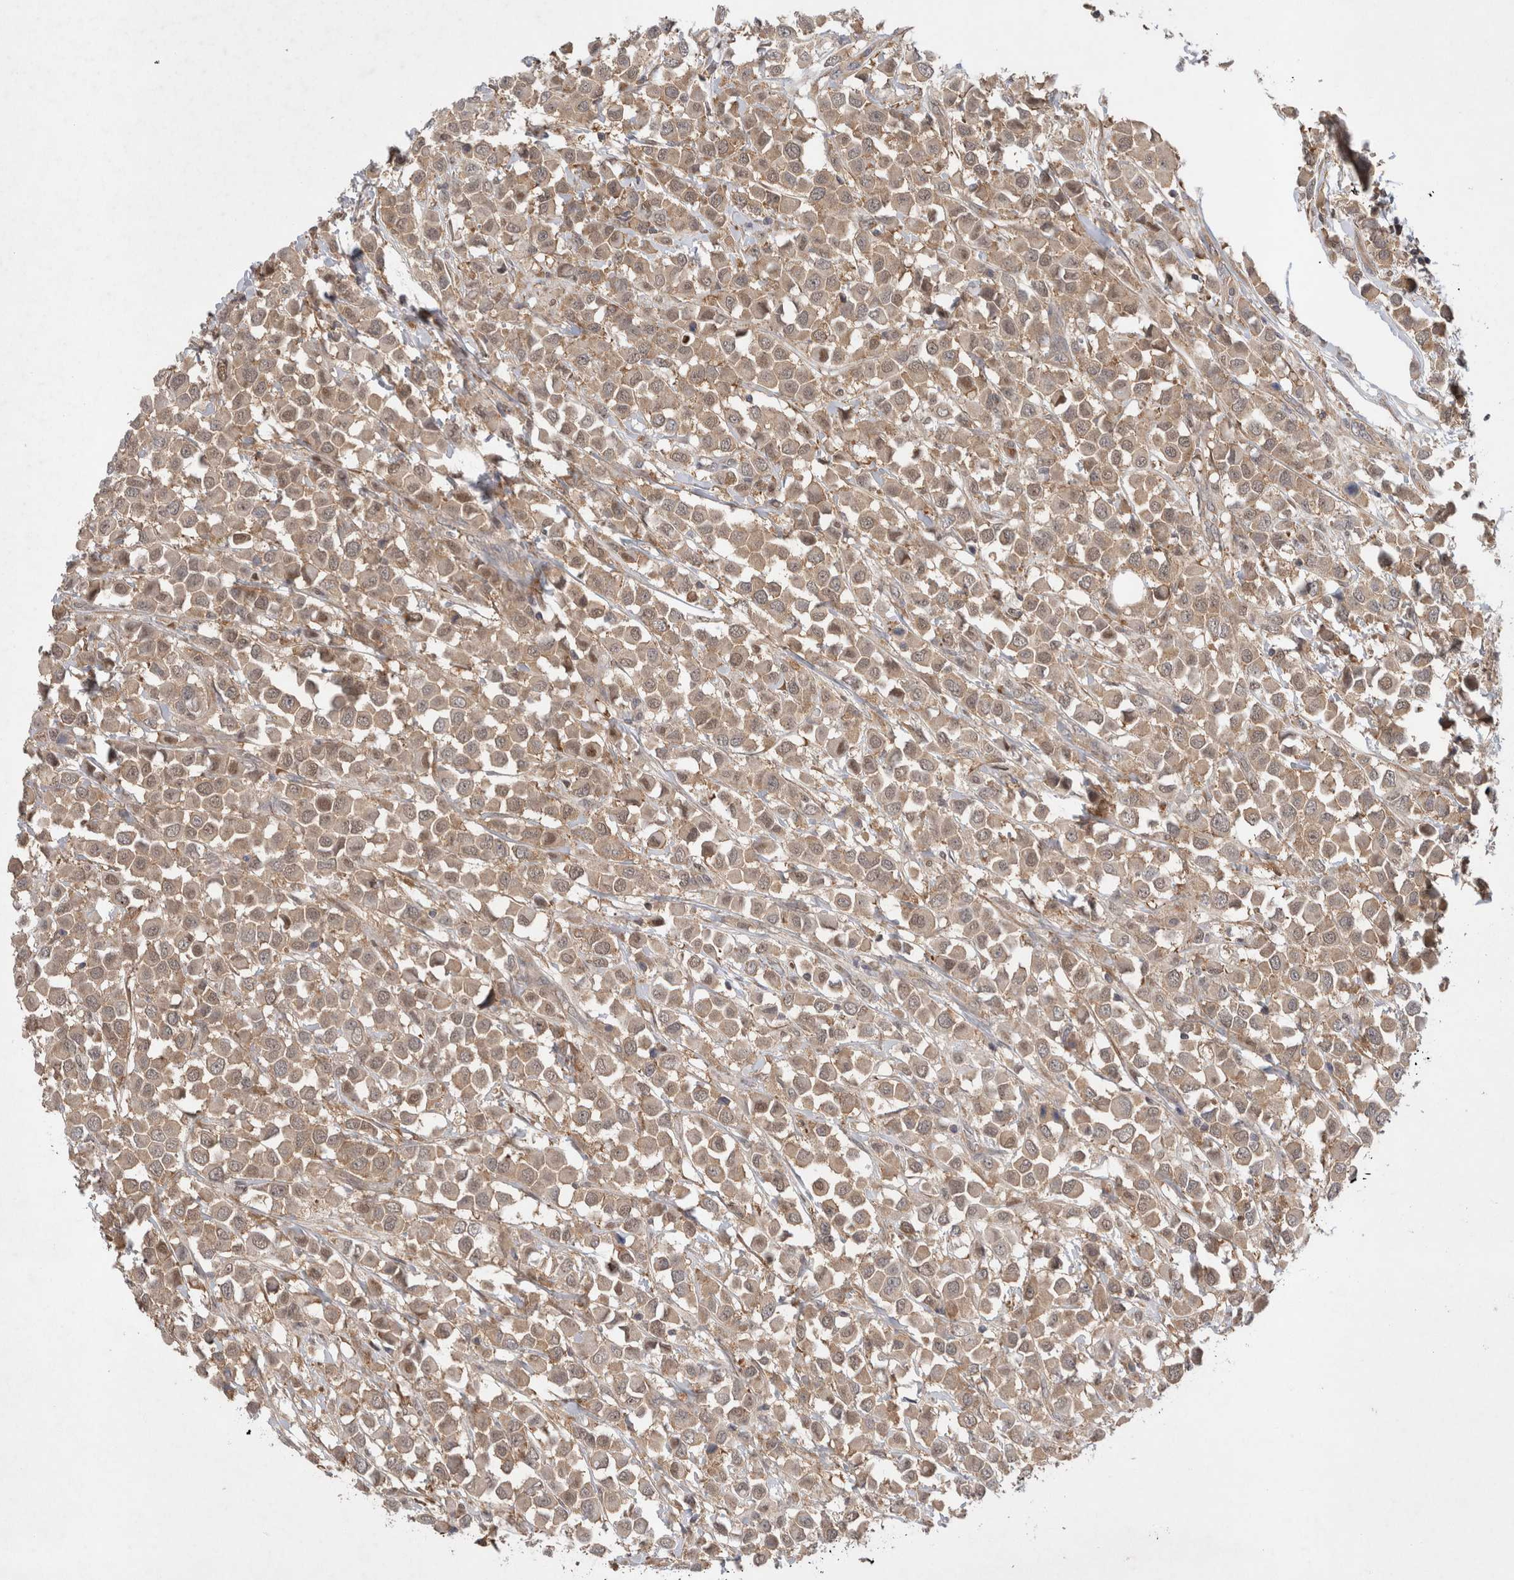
{"staining": {"intensity": "moderate", "quantity": ">75%", "location": "cytoplasmic/membranous"}, "tissue": "breast cancer", "cell_type": "Tumor cells", "image_type": "cancer", "snomed": [{"axis": "morphology", "description": "Duct carcinoma"}, {"axis": "topography", "description": "Breast"}], "caption": "DAB (3,3'-diaminobenzidine) immunohistochemical staining of infiltrating ductal carcinoma (breast) reveals moderate cytoplasmic/membranous protein expression in approximately >75% of tumor cells.", "gene": "EIF3E", "patient": {"sex": "female", "age": 61}}